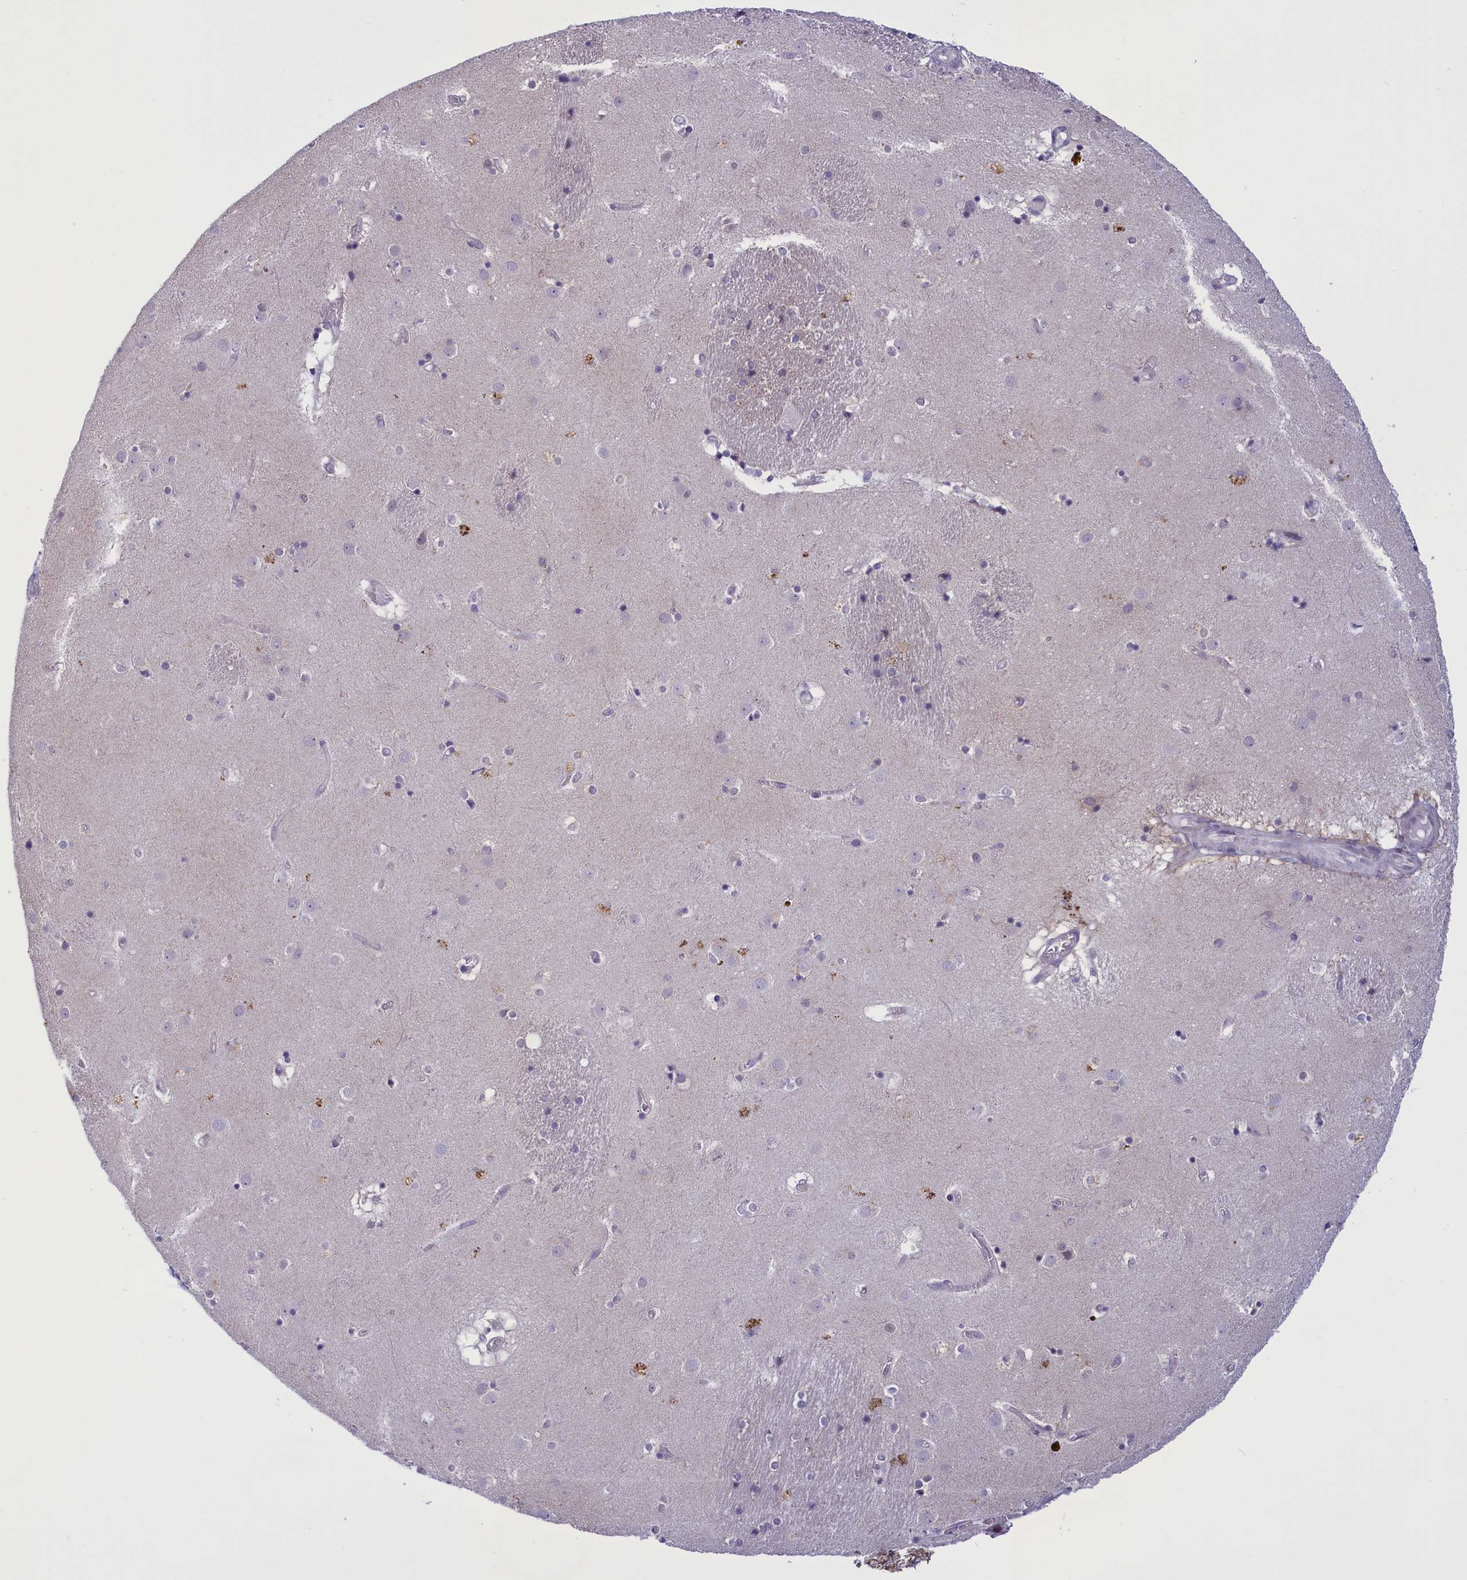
{"staining": {"intensity": "negative", "quantity": "none", "location": "none"}, "tissue": "caudate", "cell_type": "Glial cells", "image_type": "normal", "snomed": [{"axis": "morphology", "description": "Normal tissue, NOS"}, {"axis": "topography", "description": "Lateral ventricle wall"}], "caption": "There is no significant staining in glial cells of caudate. (DAB (3,3'-diaminobenzidine) immunohistochemistry visualized using brightfield microscopy, high magnification).", "gene": "ELOA2", "patient": {"sex": "male", "age": 70}}